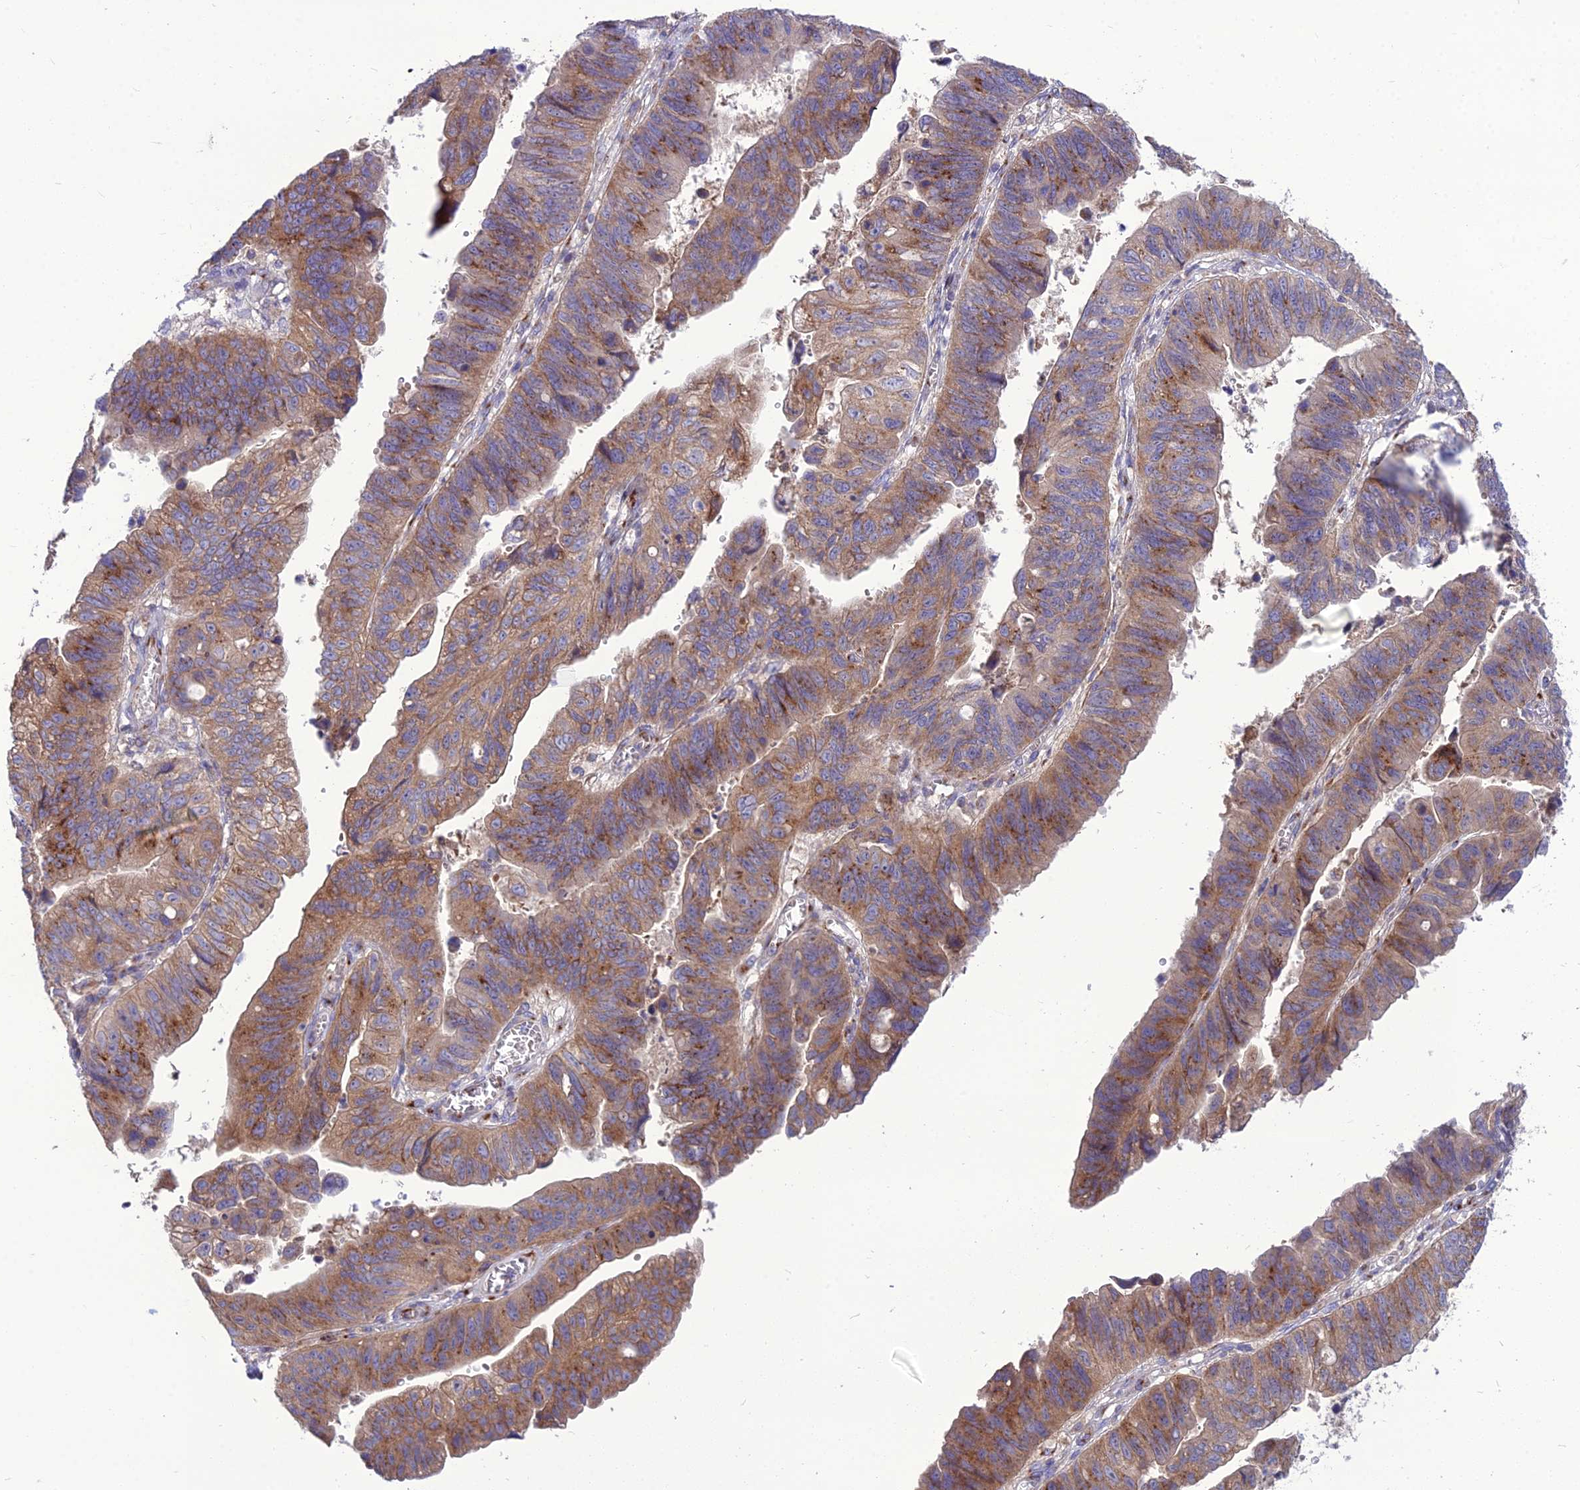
{"staining": {"intensity": "moderate", "quantity": "25%-75%", "location": "cytoplasmic/membranous"}, "tissue": "stomach cancer", "cell_type": "Tumor cells", "image_type": "cancer", "snomed": [{"axis": "morphology", "description": "Adenocarcinoma, NOS"}, {"axis": "topography", "description": "Stomach"}], "caption": "Protein analysis of stomach adenocarcinoma tissue displays moderate cytoplasmic/membranous expression in about 25%-75% of tumor cells. (Brightfield microscopy of DAB IHC at high magnification).", "gene": "SPRYD7", "patient": {"sex": "male", "age": 59}}